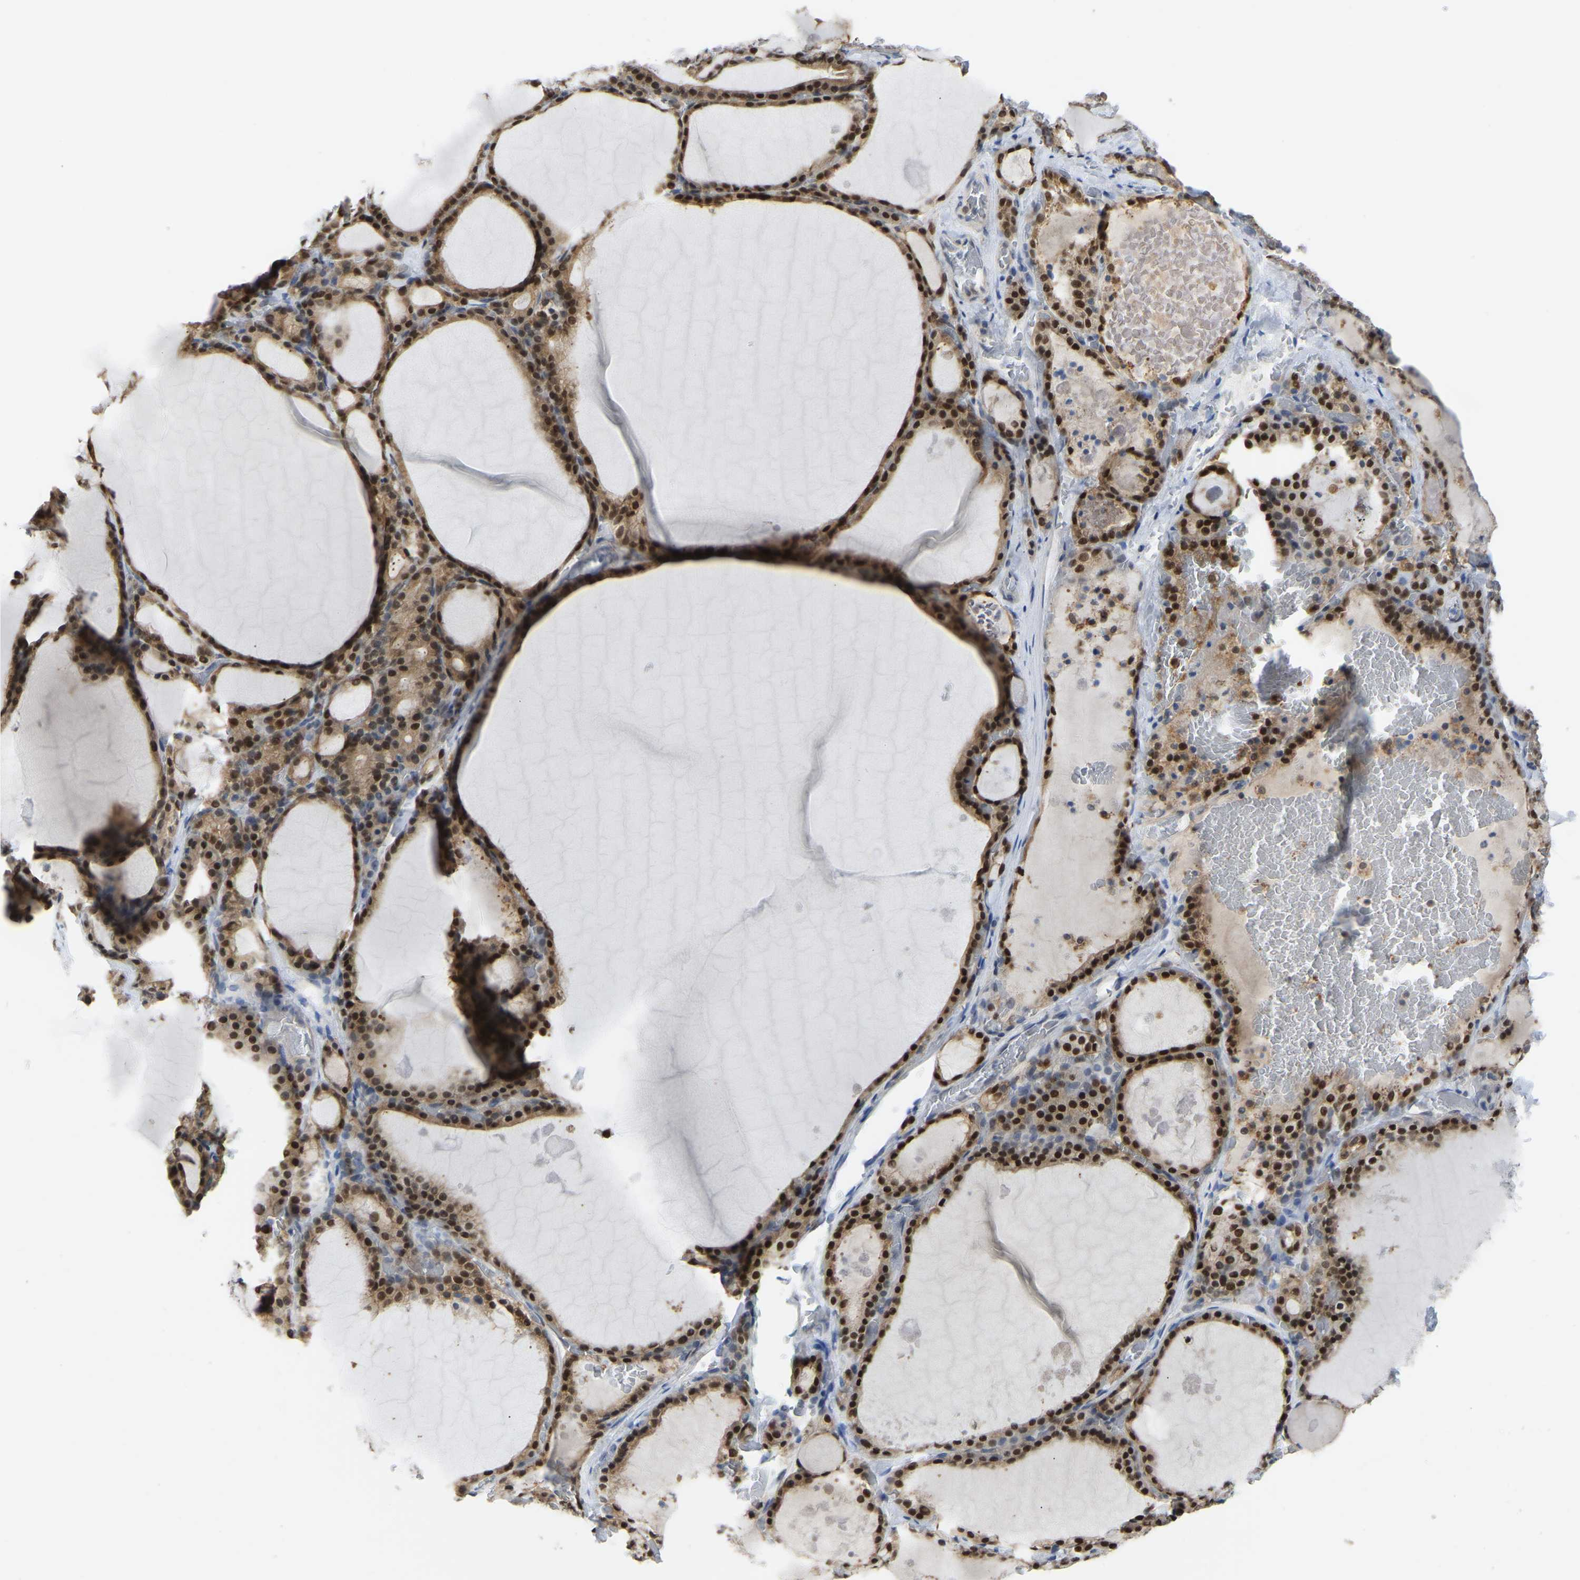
{"staining": {"intensity": "strong", "quantity": ">75%", "location": "cytoplasmic/membranous,nuclear"}, "tissue": "thyroid gland", "cell_type": "Glandular cells", "image_type": "normal", "snomed": [{"axis": "morphology", "description": "Normal tissue, NOS"}, {"axis": "topography", "description": "Thyroid gland"}], "caption": "A micrograph showing strong cytoplasmic/membranous,nuclear staining in about >75% of glandular cells in benign thyroid gland, as visualized by brown immunohistochemical staining.", "gene": "KLRG2", "patient": {"sex": "male", "age": 56}}